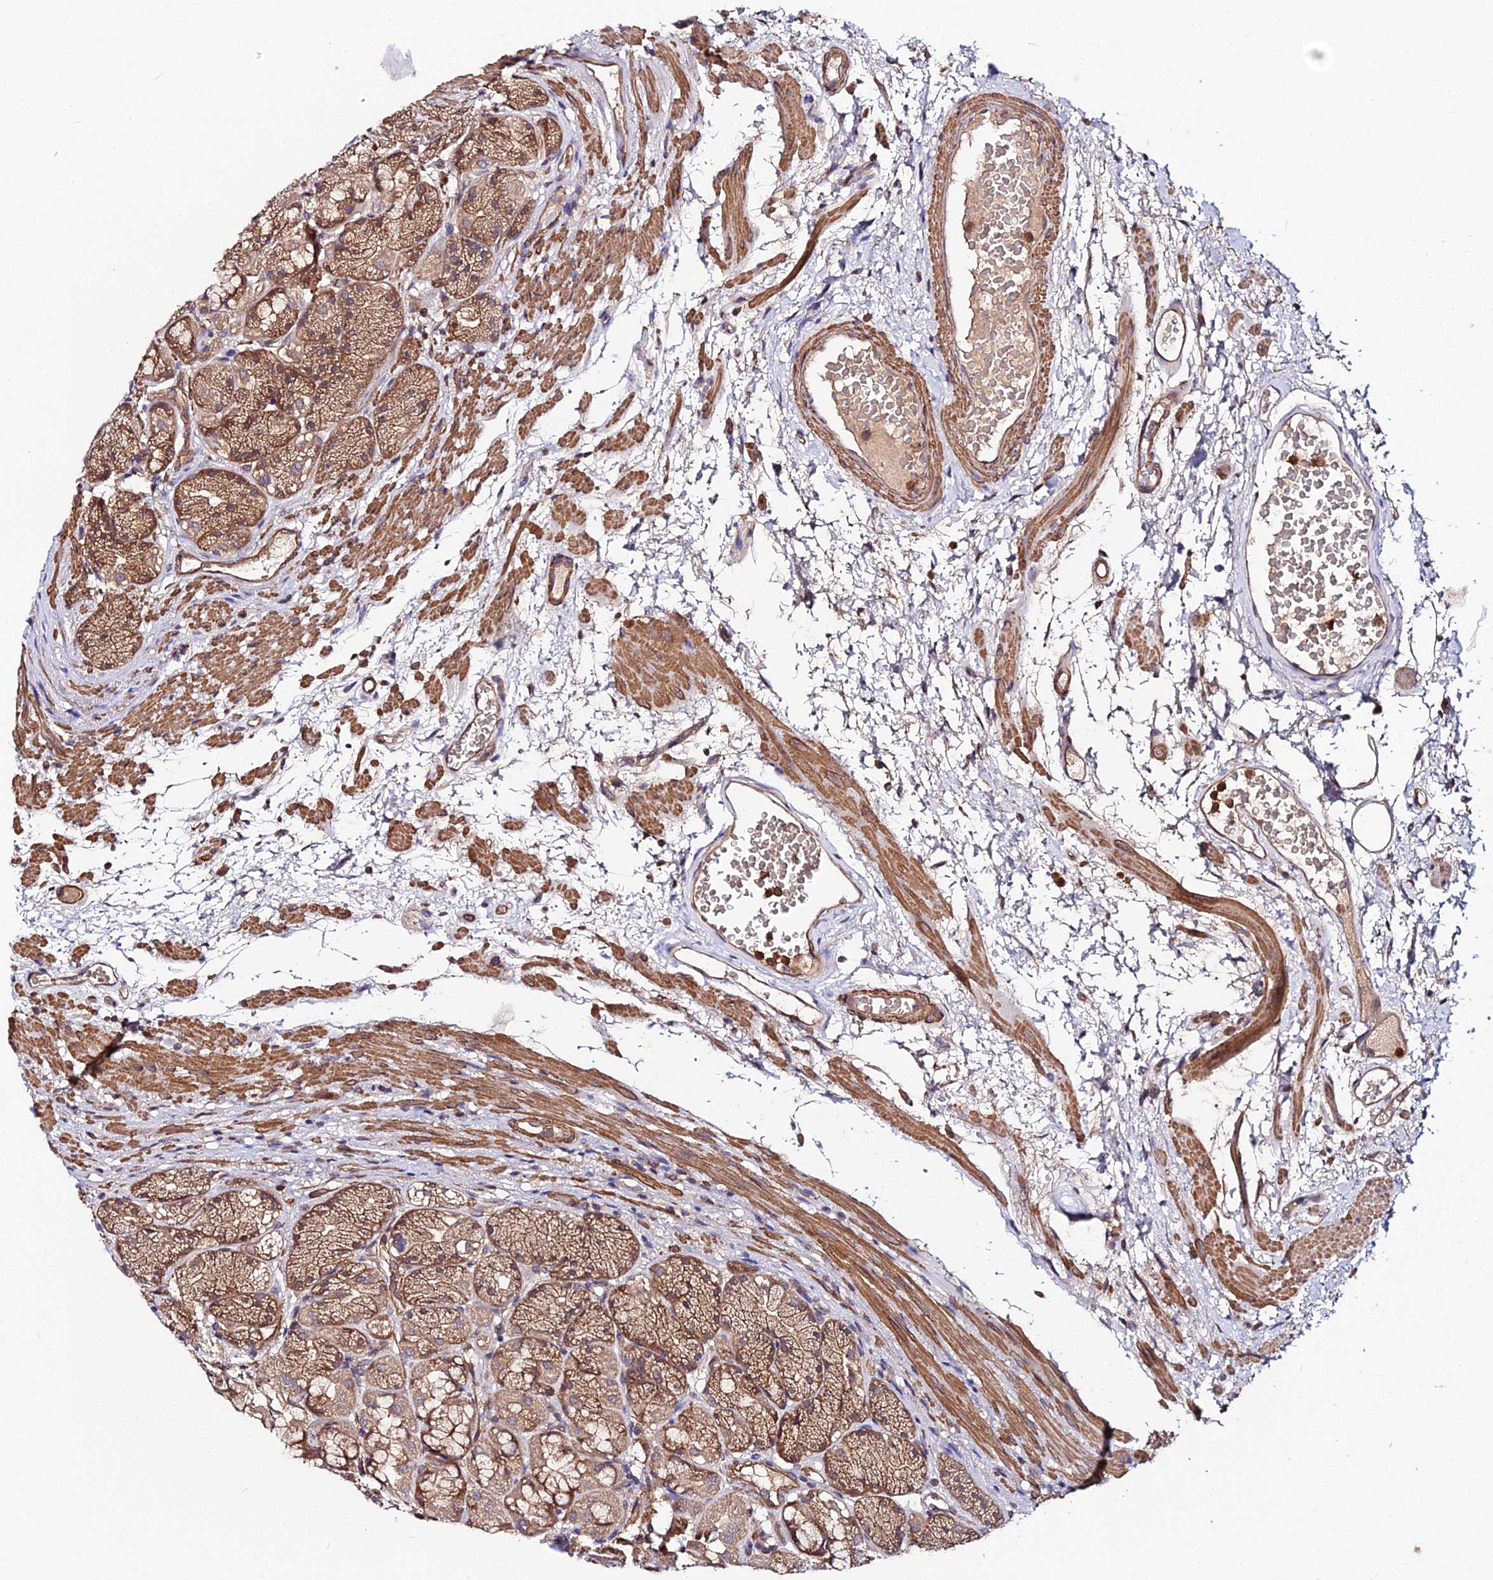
{"staining": {"intensity": "strong", "quantity": ">75%", "location": "cytoplasmic/membranous"}, "tissue": "stomach", "cell_type": "Glandular cells", "image_type": "normal", "snomed": [{"axis": "morphology", "description": "Normal tissue, NOS"}, {"axis": "topography", "description": "Stomach"}], "caption": "The photomicrograph demonstrates immunohistochemical staining of normal stomach. There is strong cytoplasmic/membranous positivity is identified in approximately >75% of glandular cells. The staining was performed using DAB (3,3'-diaminobenzidine), with brown indicating positive protein expression. Nuclei are stained blue with hematoxylin.", "gene": "TRIM26", "patient": {"sex": "male", "age": 63}}